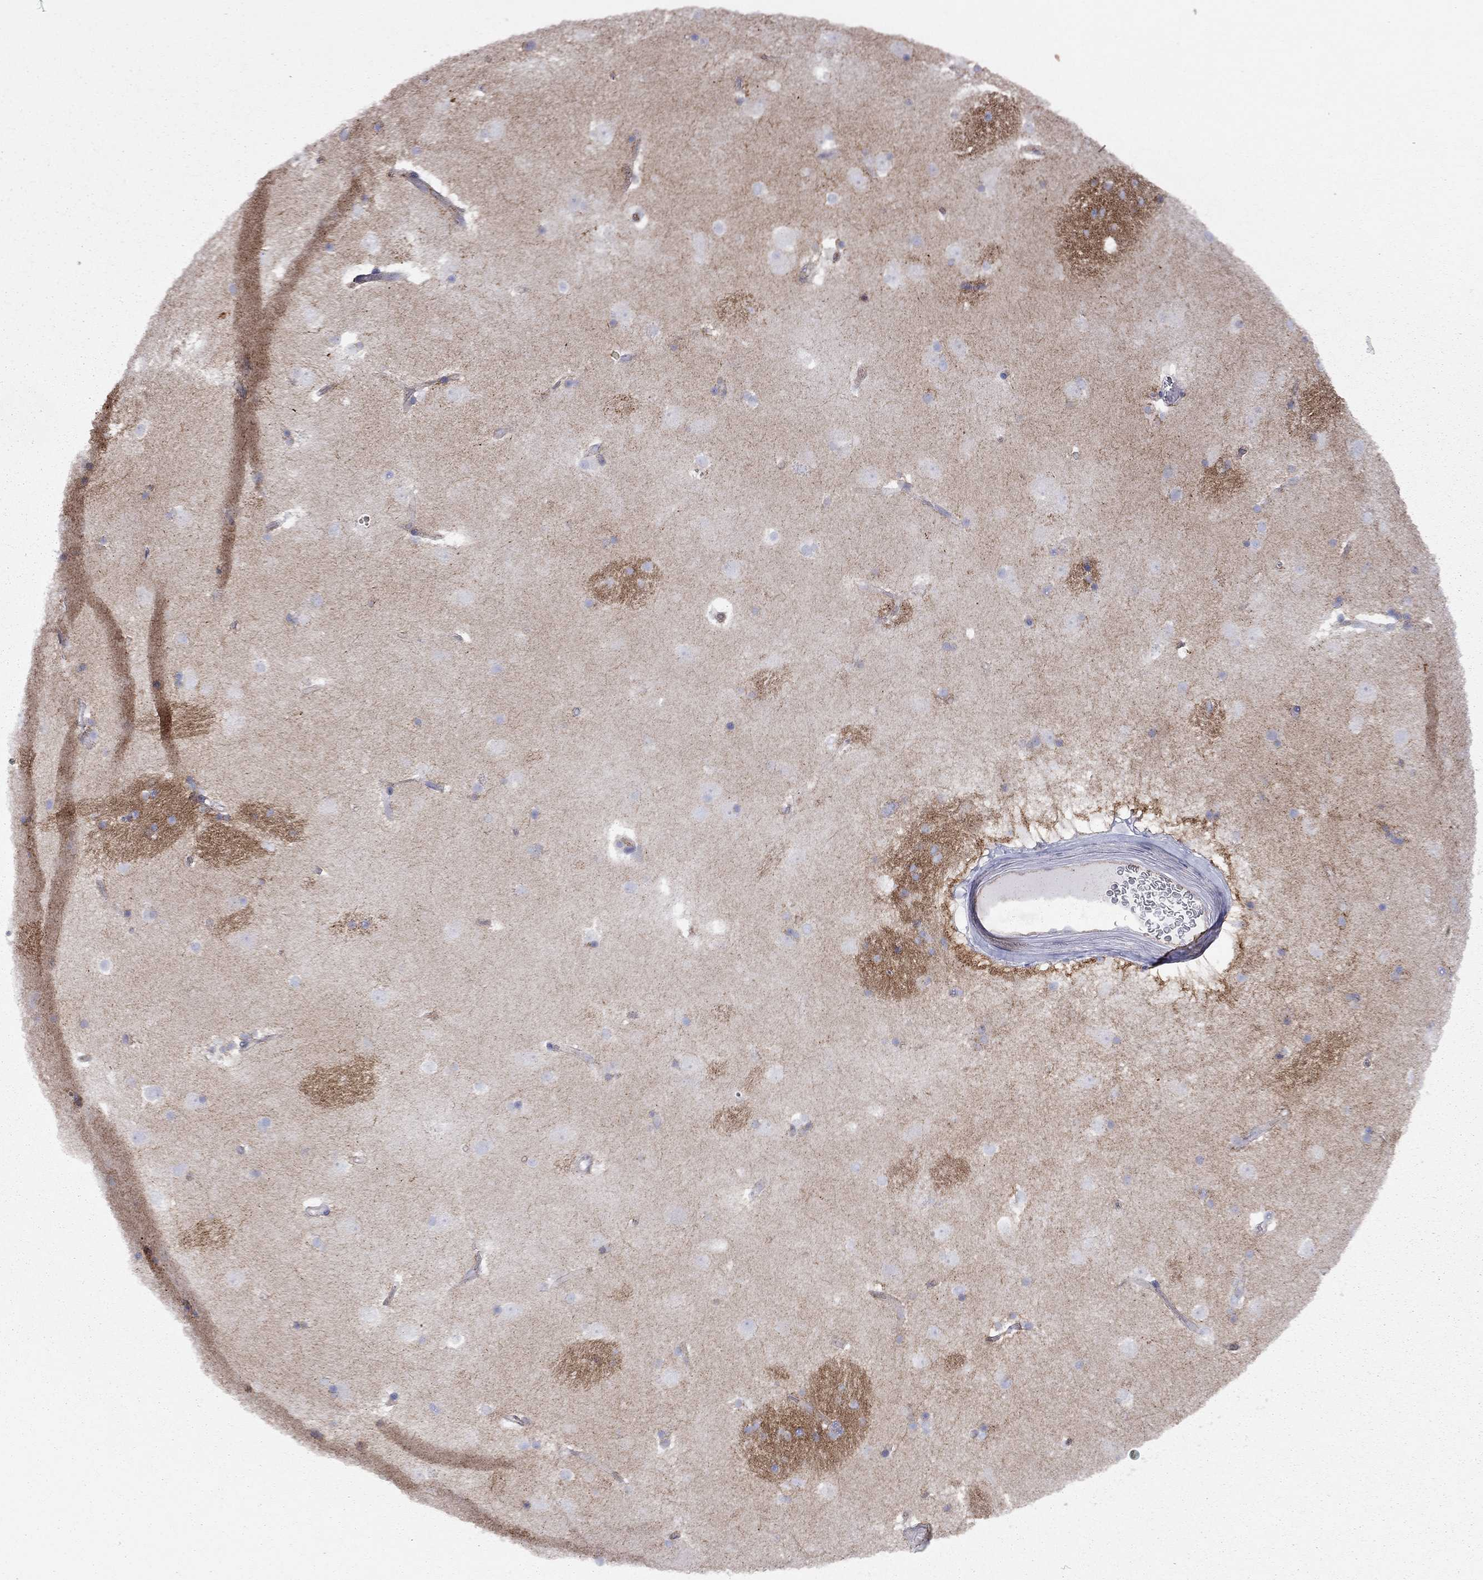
{"staining": {"intensity": "strong", "quantity": "<25%", "location": "cytoplasmic/membranous"}, "tissue": "caudate", "cell_type": "Glial cells", "image_type": "normal", "snomed": [{"axis": "morphology", "description": "Normal tissue, NOS"}, {"axis": "topography", "description": "Lateral ventricle wall"}], "caption": "IHC of benign human caudate displays medium levels of strong cytoplasmic/membranous staining in approximately <25% of glial cells.", "gene": "GPRC5B", "patient": {"sex": "male", "age": 51}}